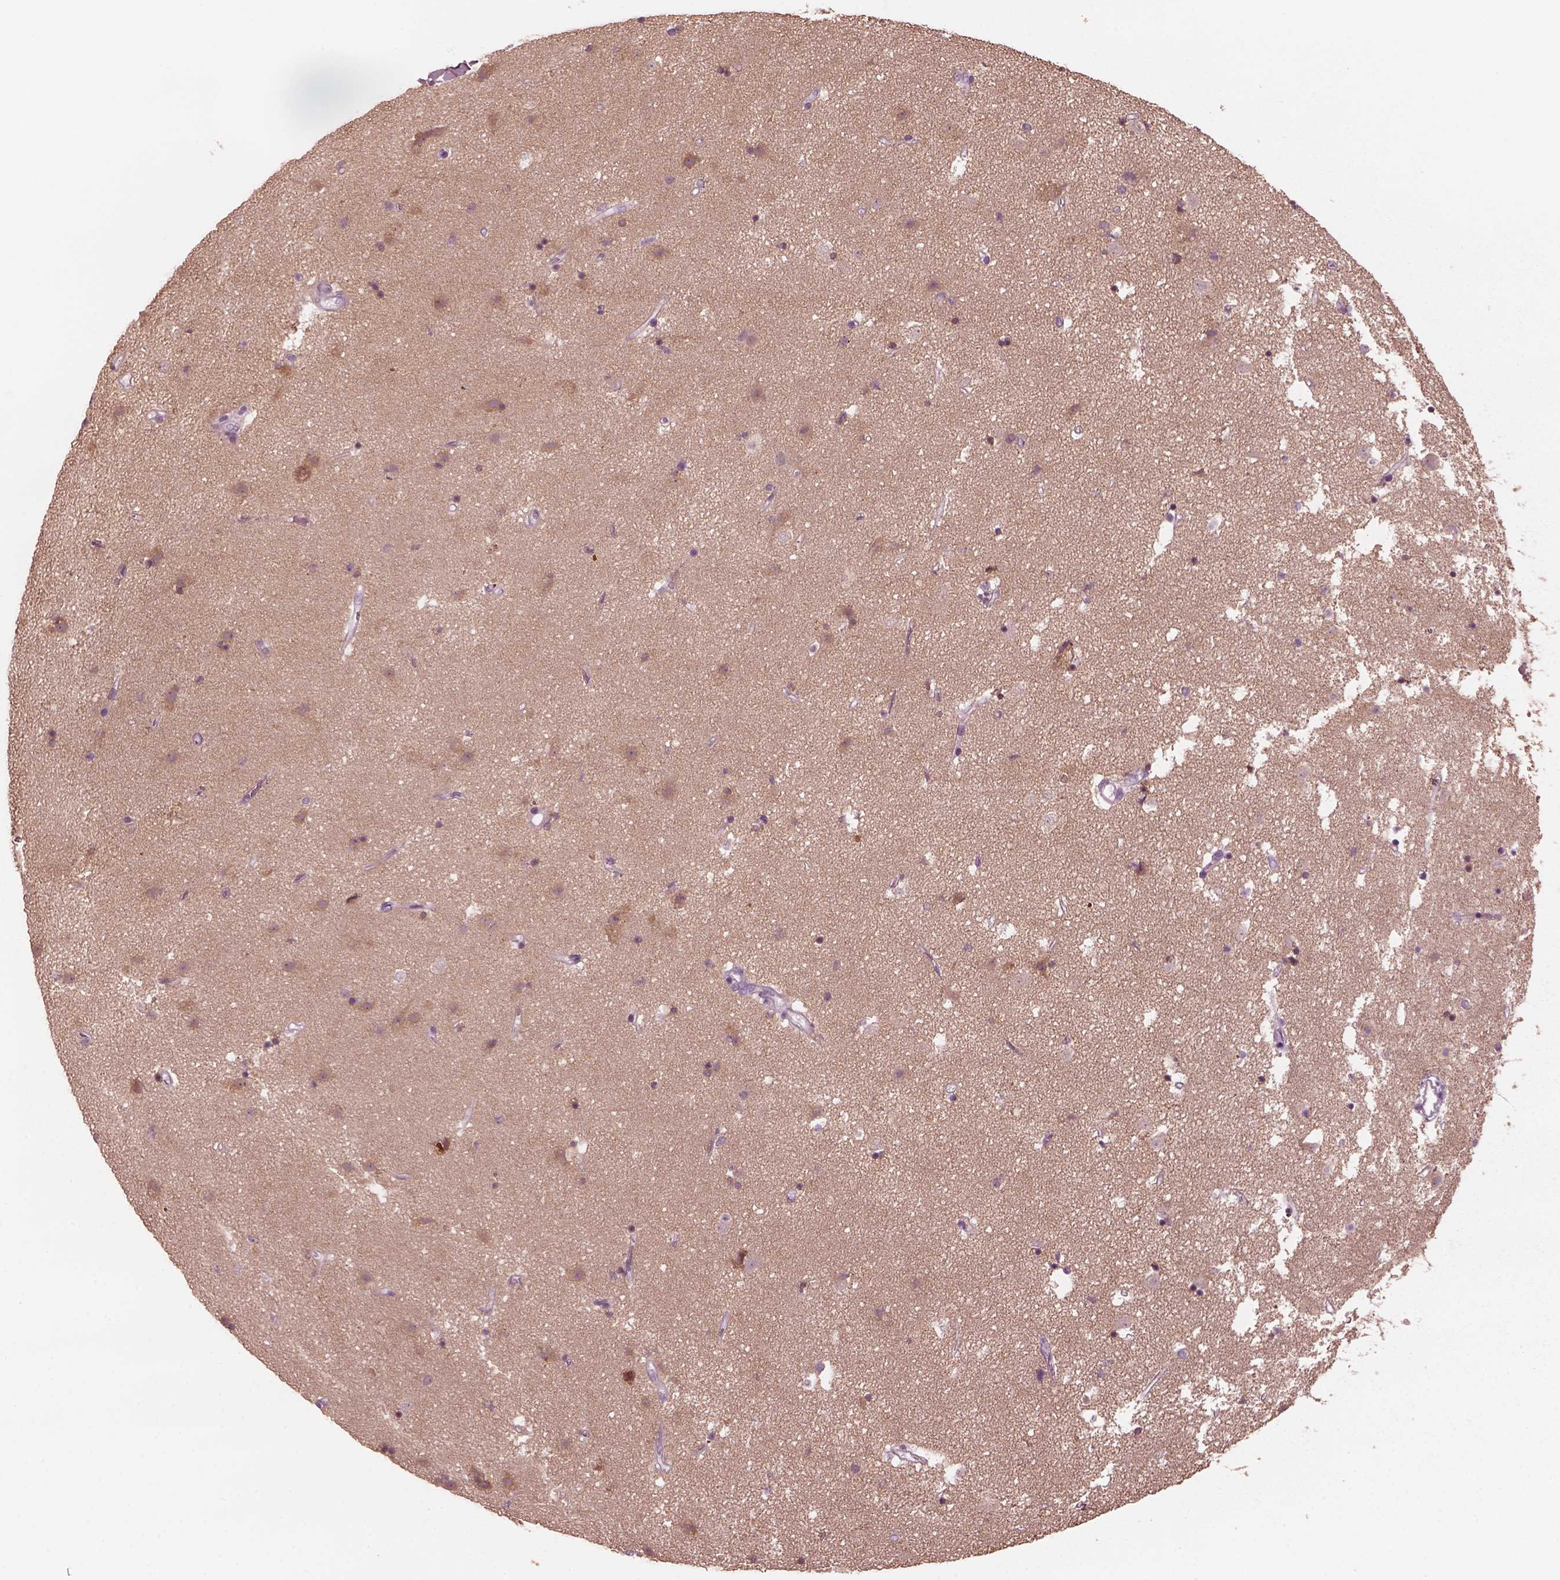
{"staining": {"intensity": "negative", "quantity": "none", "location": "none"}, "tissue": "caudate", "cell_type": "Glial cells", "image_type": "normal", "snomed": [{"axis": "morphology", "description": "Normal tissue, NOS"}, {"axis": "topography", "description": "Lateral ventricle wall"}], "caption": "IHC micrograph of normal caudate stained for a protein (brown), which shows no staining in glial cells.", "gene": "GRM6", "patient": {"sex": "female", "age": 71}}